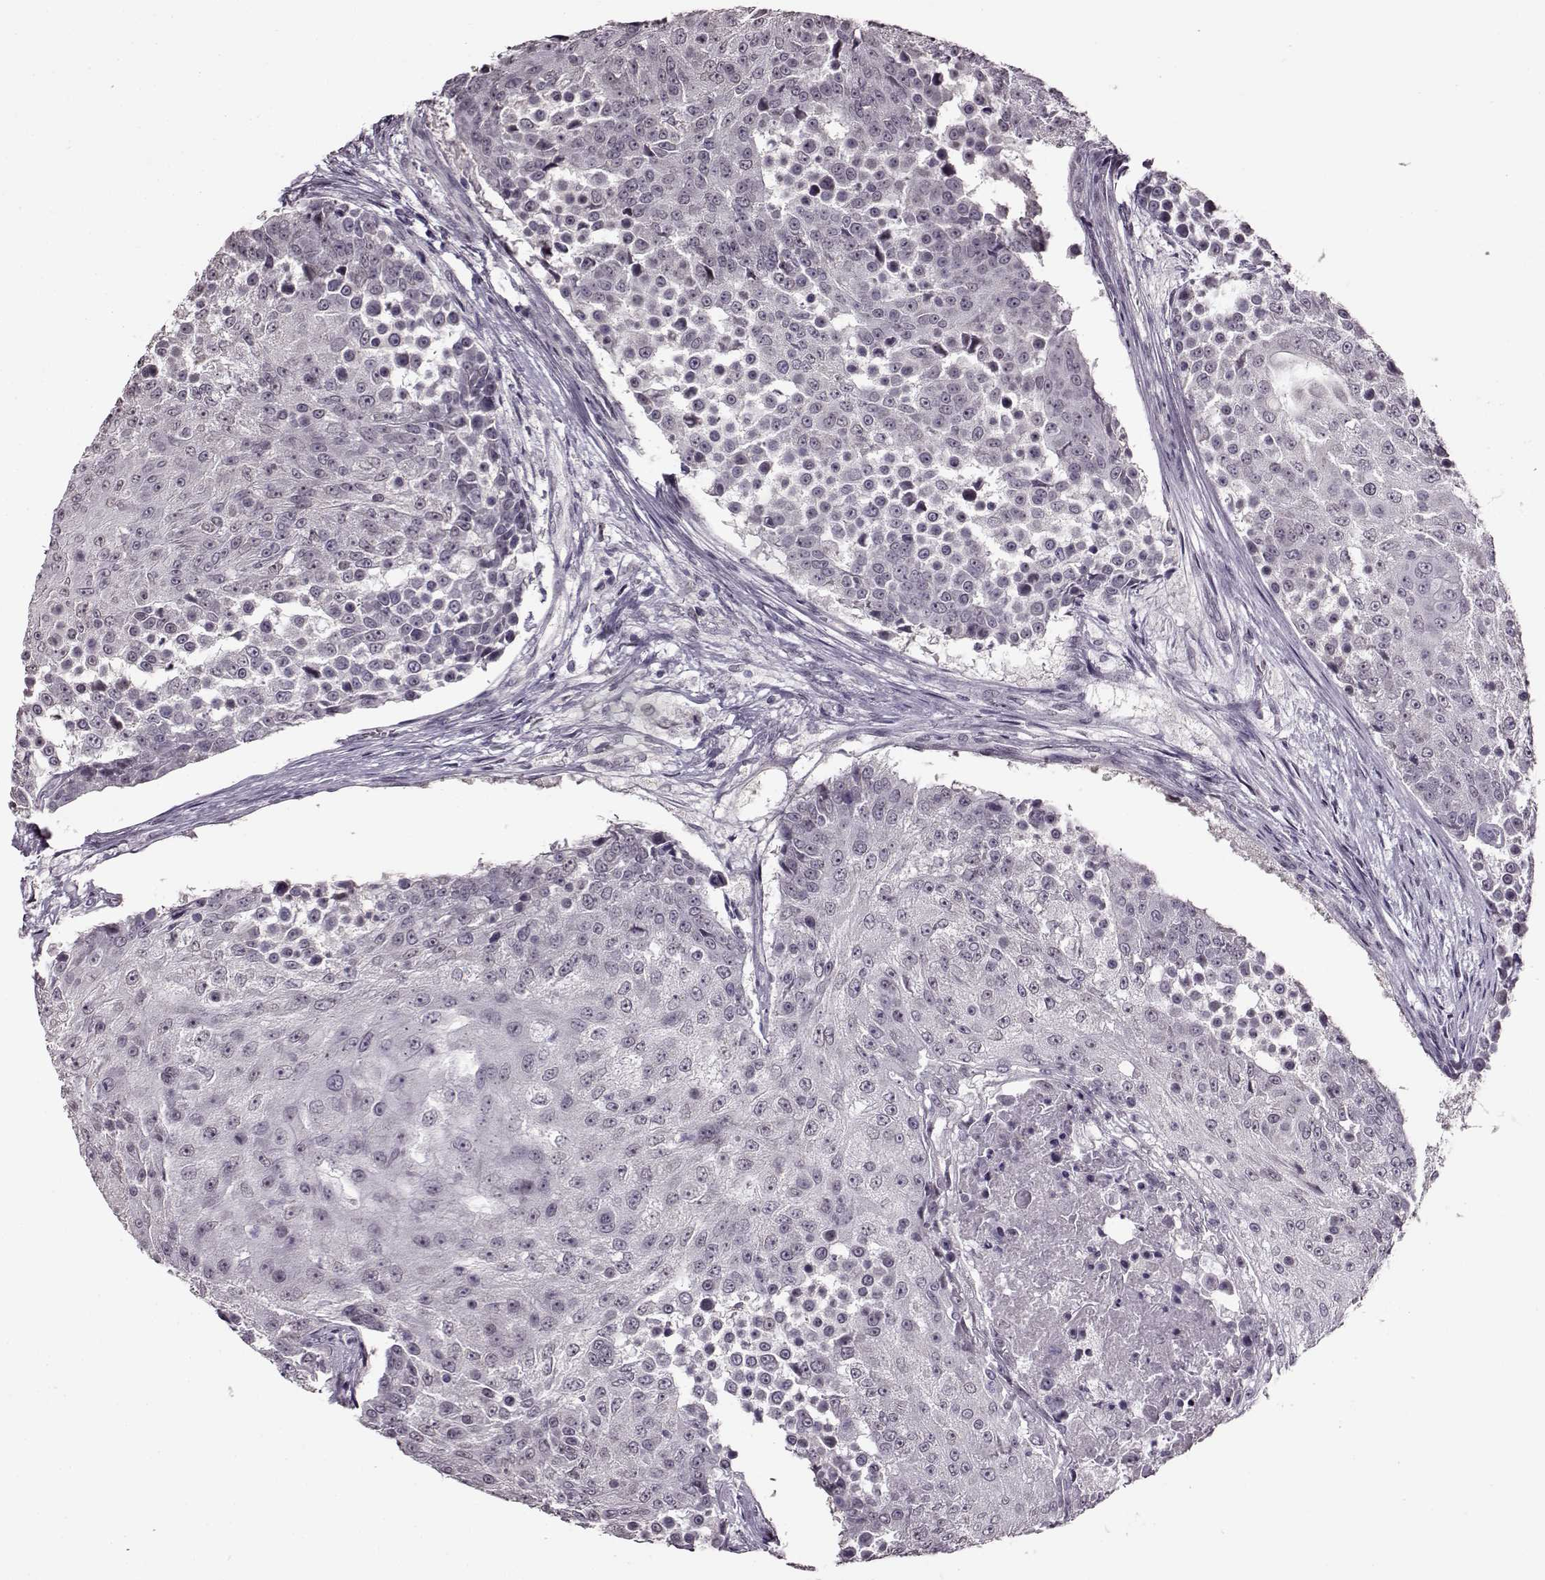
{"staining": {"intensity": "negative", "quantity": "none", "location": "none"}, "tissue": "urothelial cancer", "cell_type": "Tumor cells", "image_type": "cancer", "snomed": [{"axis": "morphology", "description": "Urothelial carcinoma, High grade"}, {"axis": "topography", "description": "Urinary bladder"}], "caption": "Immunohistochemistry (IHC) of urothelial carcinoma (high-grade) exhibits no expression in tumor cells.", "gene": "STX1B", "patient": {"sex": "female", "age": 63}}